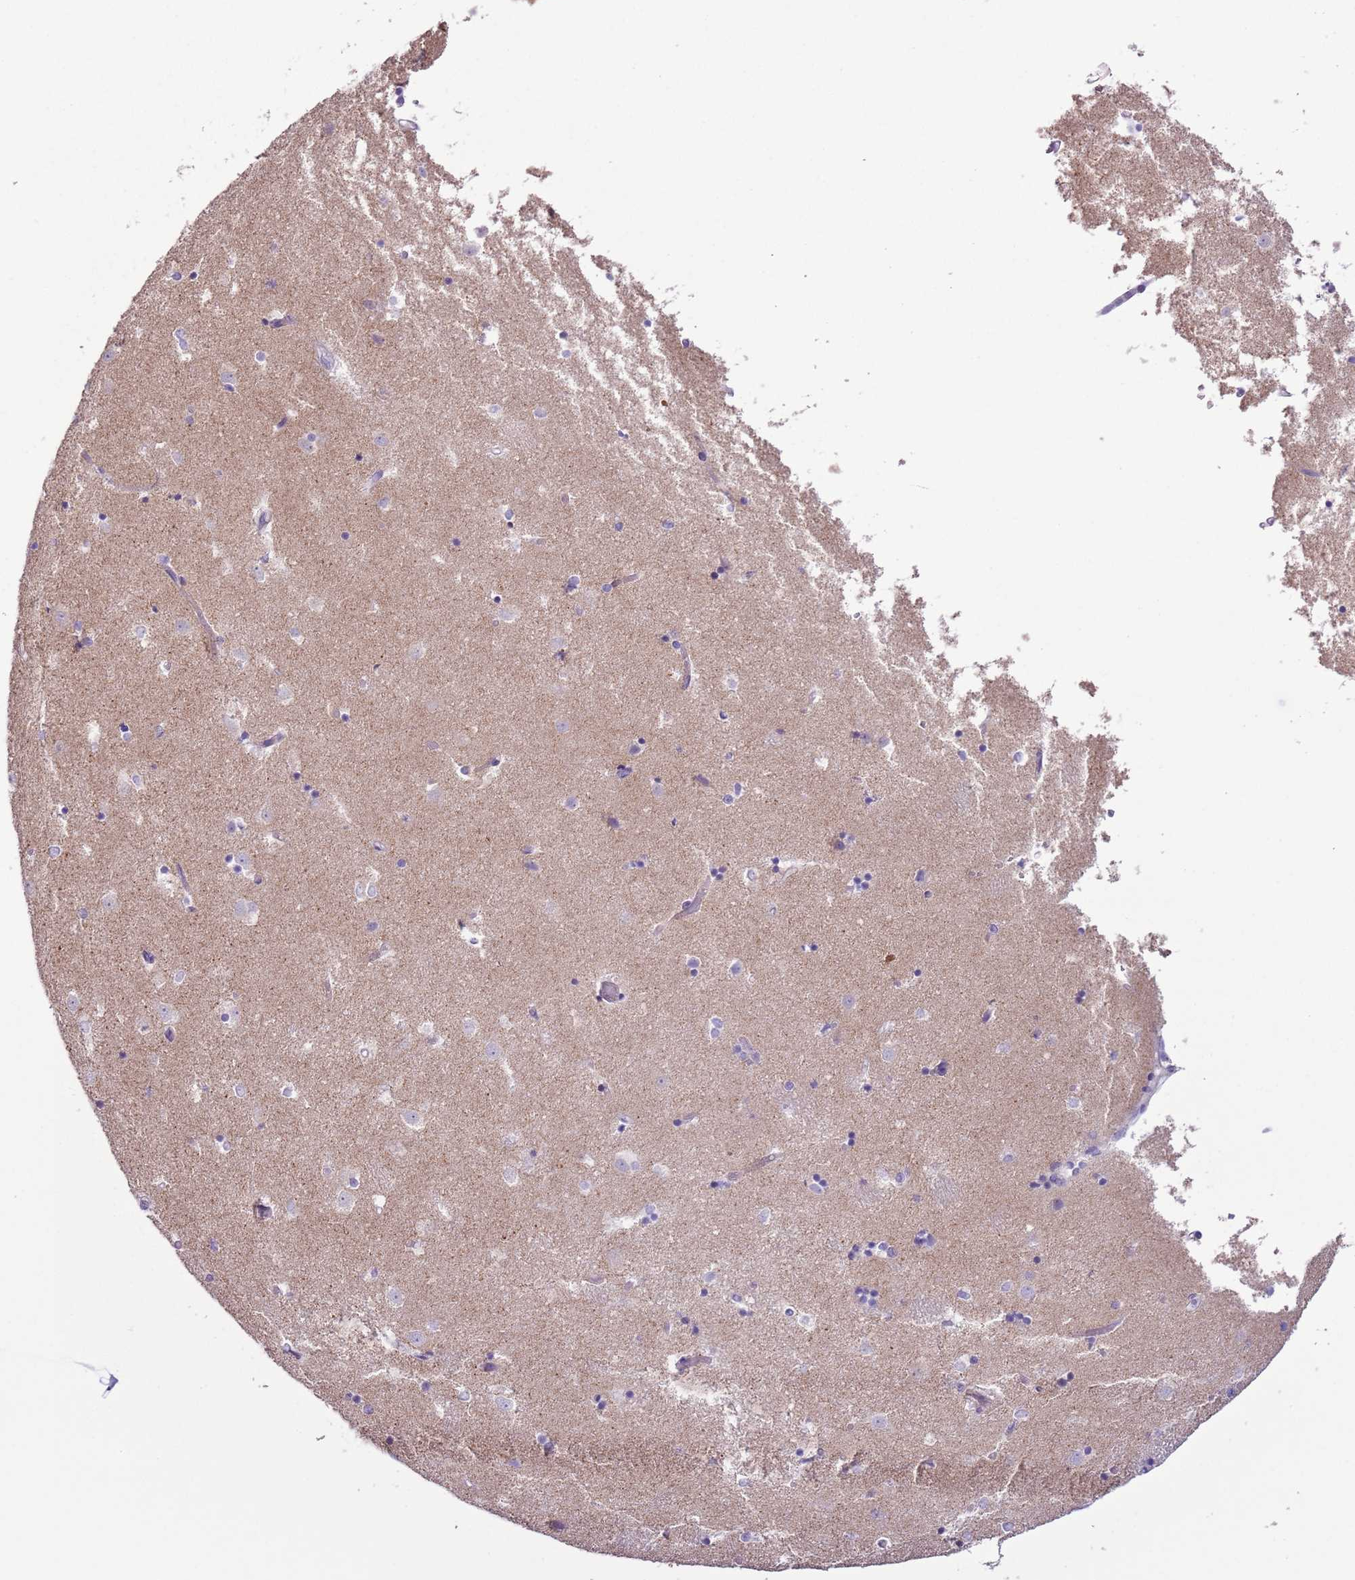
{"staining": {"intensity": "negative", "quantity": "none", "location": "none"}, "tissue": "caudate", "cell_type": "Glial cells", "image_type": "normal", "snomed": [{"axis": "morphology", "description": "Normal tissue, NOS"}, {"axis": "topography", "description": "Lateral ventricle wall"}], "caption": "High power microscopy micrograph of an immunohistochemistry (IHC) image of normal caudate, revealing no significant positivity in glial cells. (DAB (3,3'-diaminobenzidine) immunohistochemistry (IHC), high magnification).", "gene": "SLC7A14", "patient": {"sex": "female", "age": 52}}